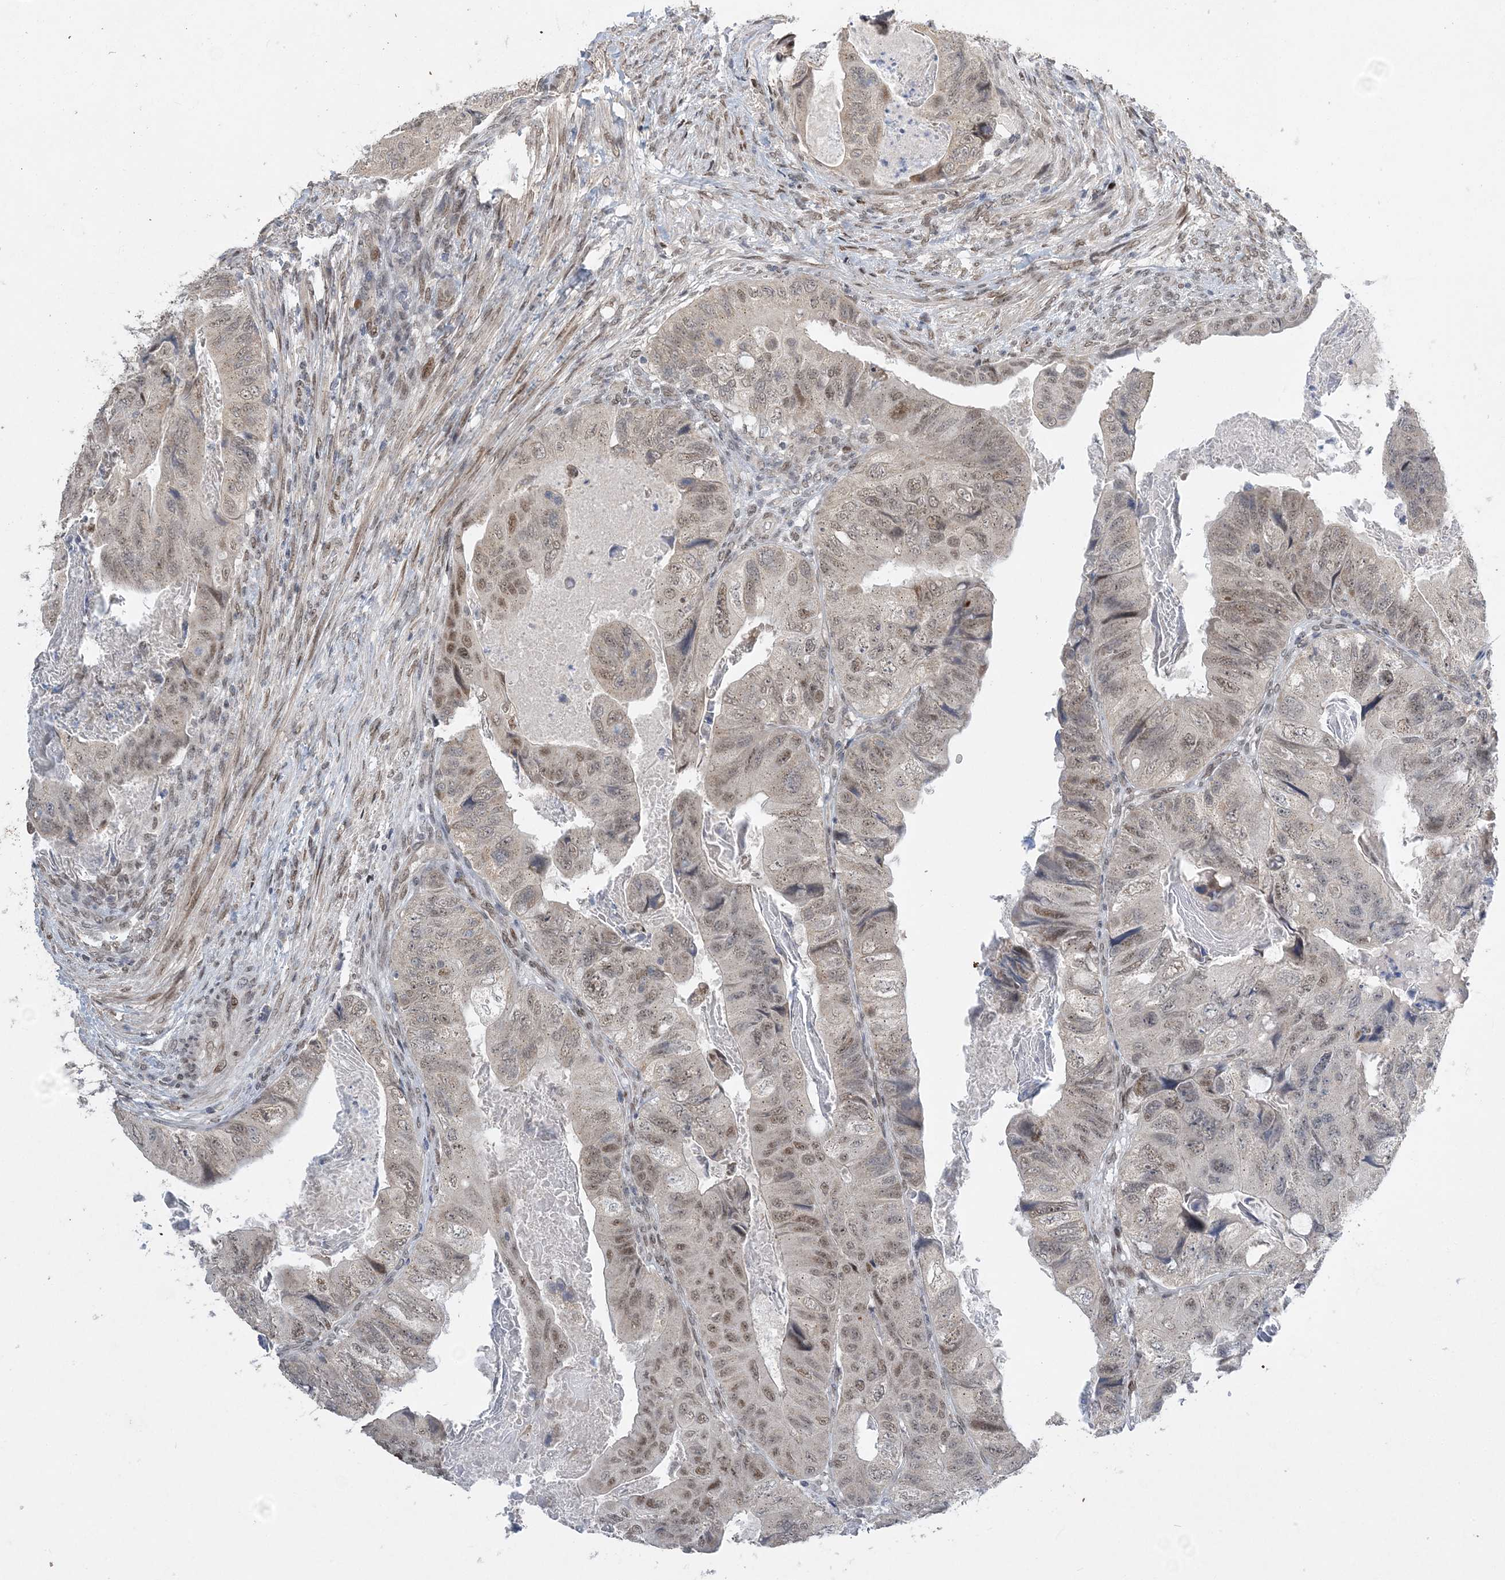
{"staining": {"intensity": "moderate", "quantity": "<25%", "location": "nuclear"}, "tissue": "colorectal cancer", "cell_type": "Tumor cells", "image_type": "cancer", "snomed": [{"axis": "morphology", "description": "Adenocarcinoma, NOS"}, {"axis": "topography", "description": "Rectum"}], "caption": "There is low levels of moderate nuclear staining in tumor cells of colorectal cancer, as demonstrated by immunohistochemical staining (brown color).", "gene": "WAC", "patient": {"sex": "male", "age": 63}}